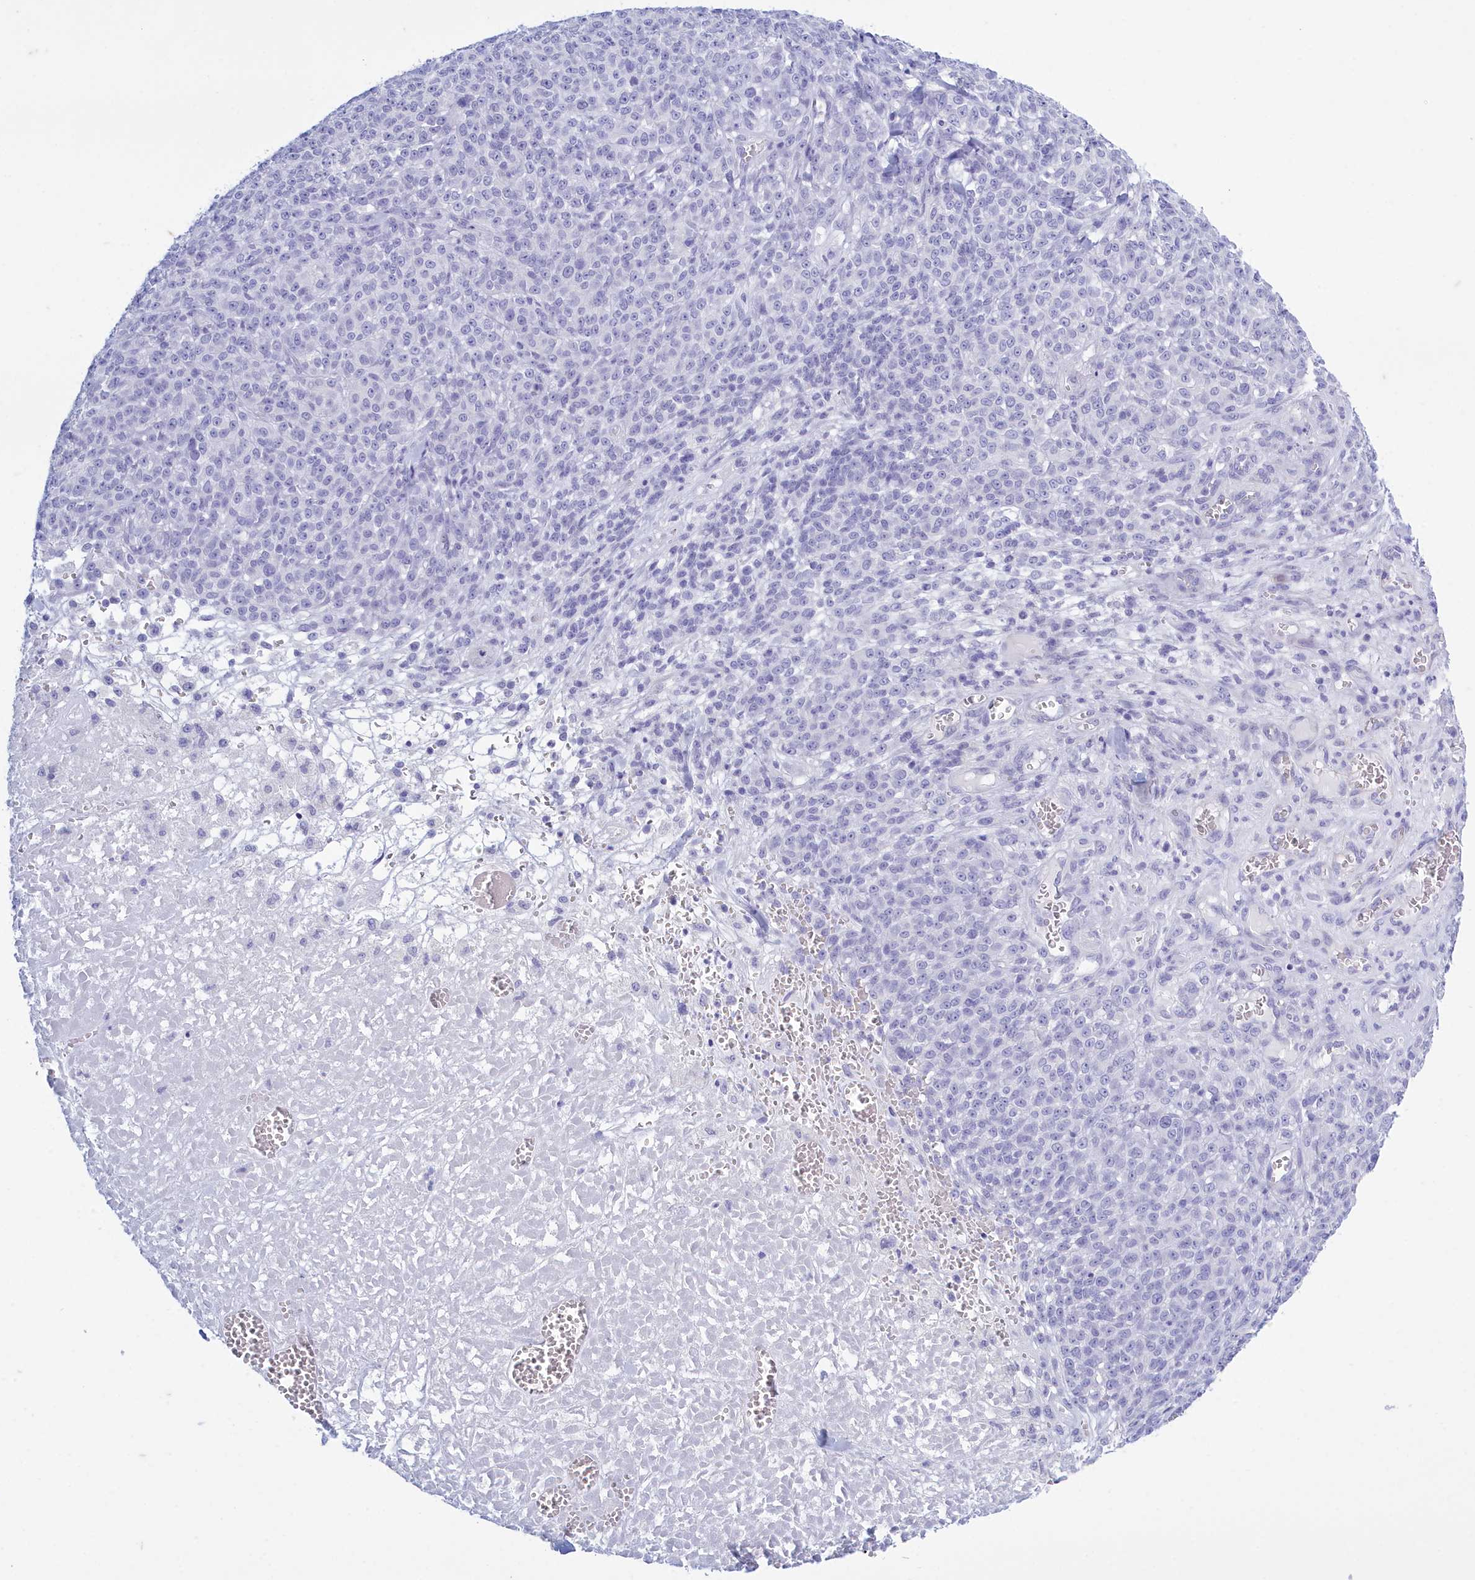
{"staining": {"intensity": "negative", "quantity": "none", "location": "none"}, "tissue": "melanoma", "cell_type": "Tumor cells", "image_type": "cancer", "snomed": [{"axis": "morphology", "description": "Normal tissue, NOS"}, {"axis": "morphology", "description": "Malignant melanoma, NOS"}, {"axis": "topography", "description": "Skin"}], "caption": "The histopathology image demonstrates no staining of tumor cells in malignant melanoma.", "gene": "TMEM97", "patient": {"sex": "female", "age": 34}}